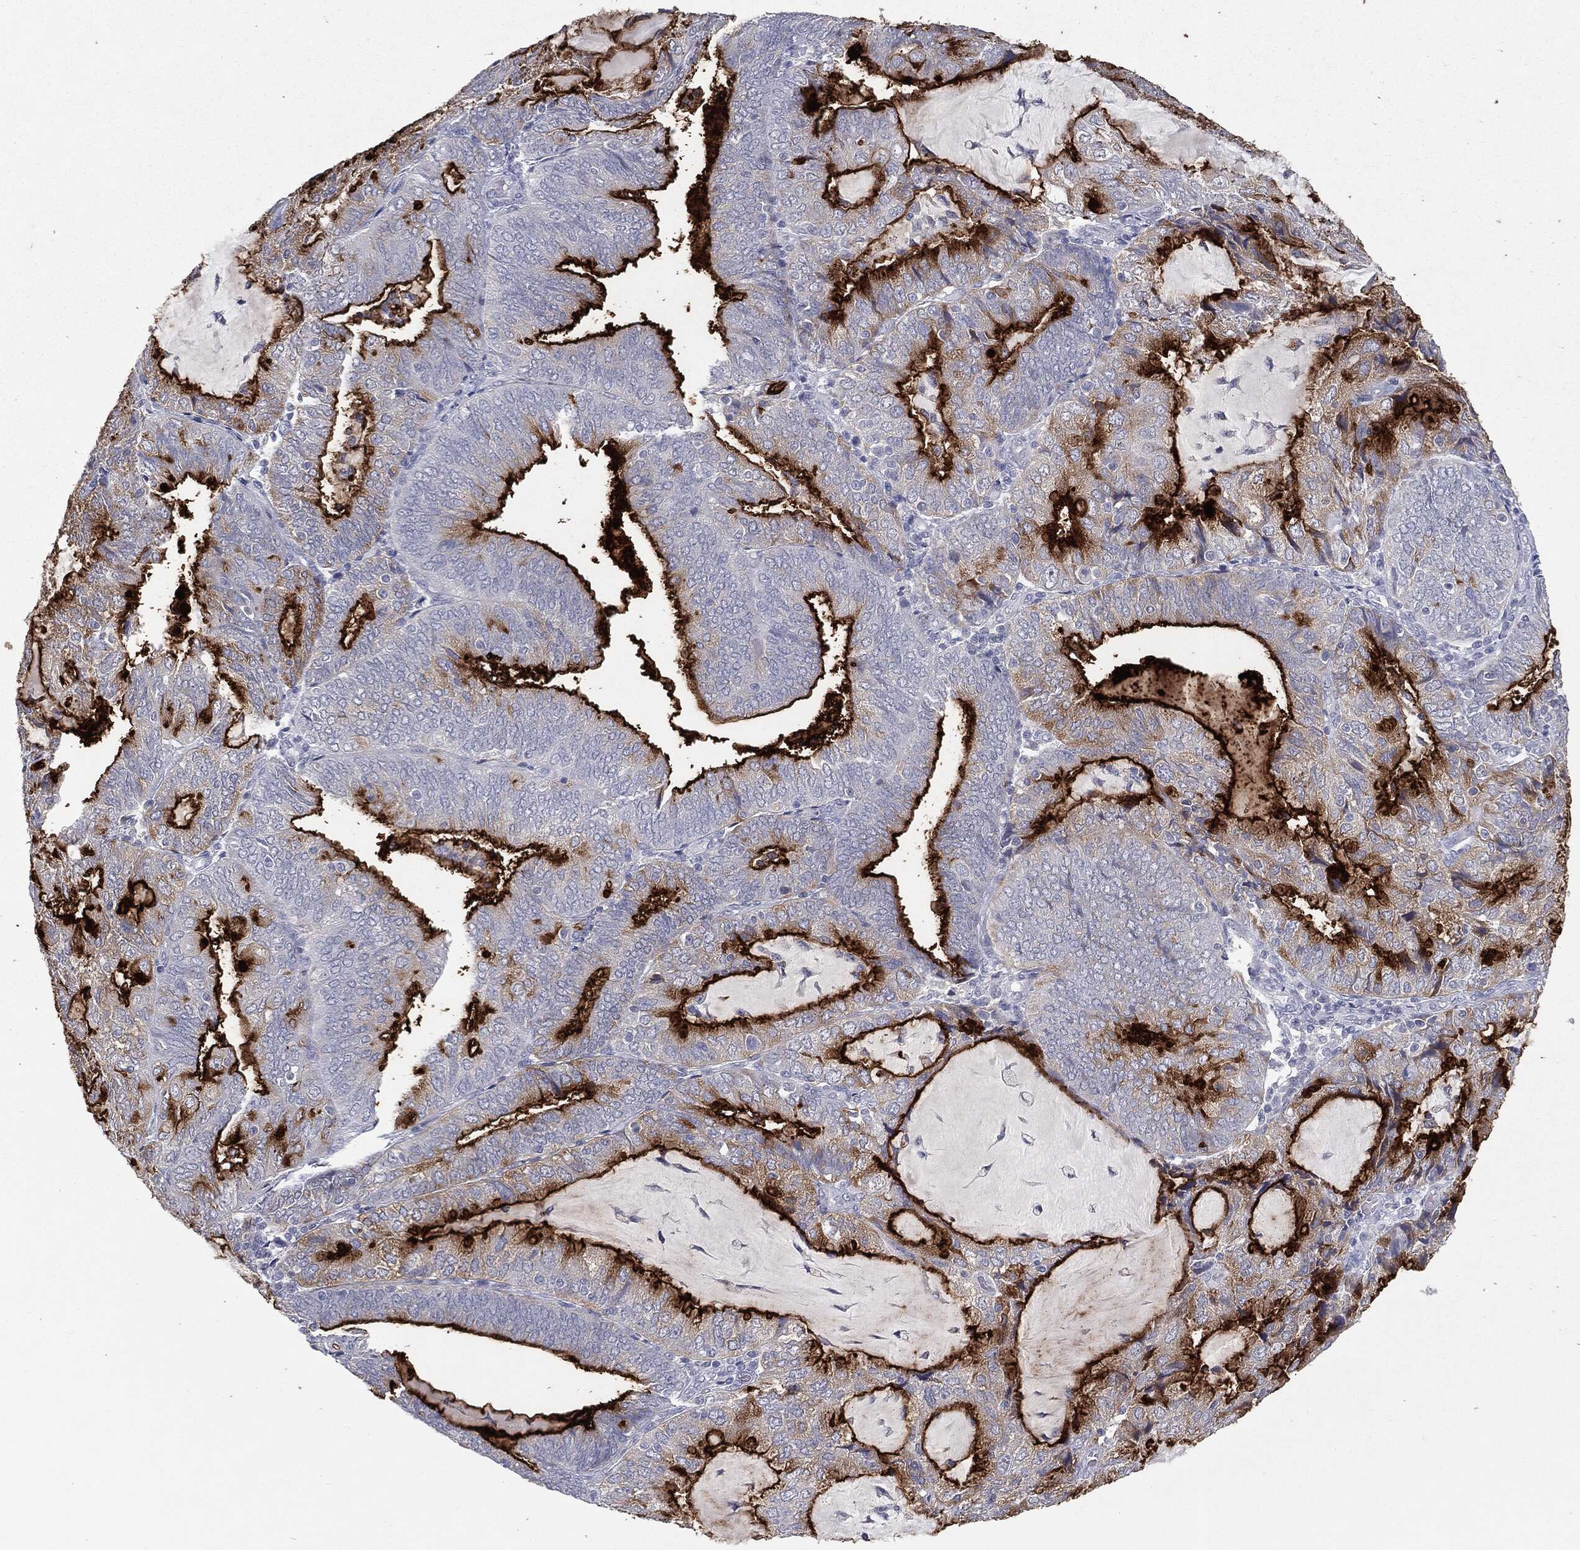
{"staining": {"intensity": "strong", "quantity": "25%-75%", "location": "cytoplasmic/membranous"}, "tissue": "endometrial cancer", "cell_type": "Tumor cells", "image_type": "cancer", "snomed": [{"axis": "morphology", "description": "Adenocarcinoma, NOS"}, {"axis": "topography", "description": "Endometrium"}], "caption": "Immunohistochemical staining of endometrial adenocarcinoma exhibits strong cytoplasmic/membranous protein positivity in about 25%-75% of tumor cells.", "gene": "MUC1", "patient": {"sex": "female", "age": 81}}